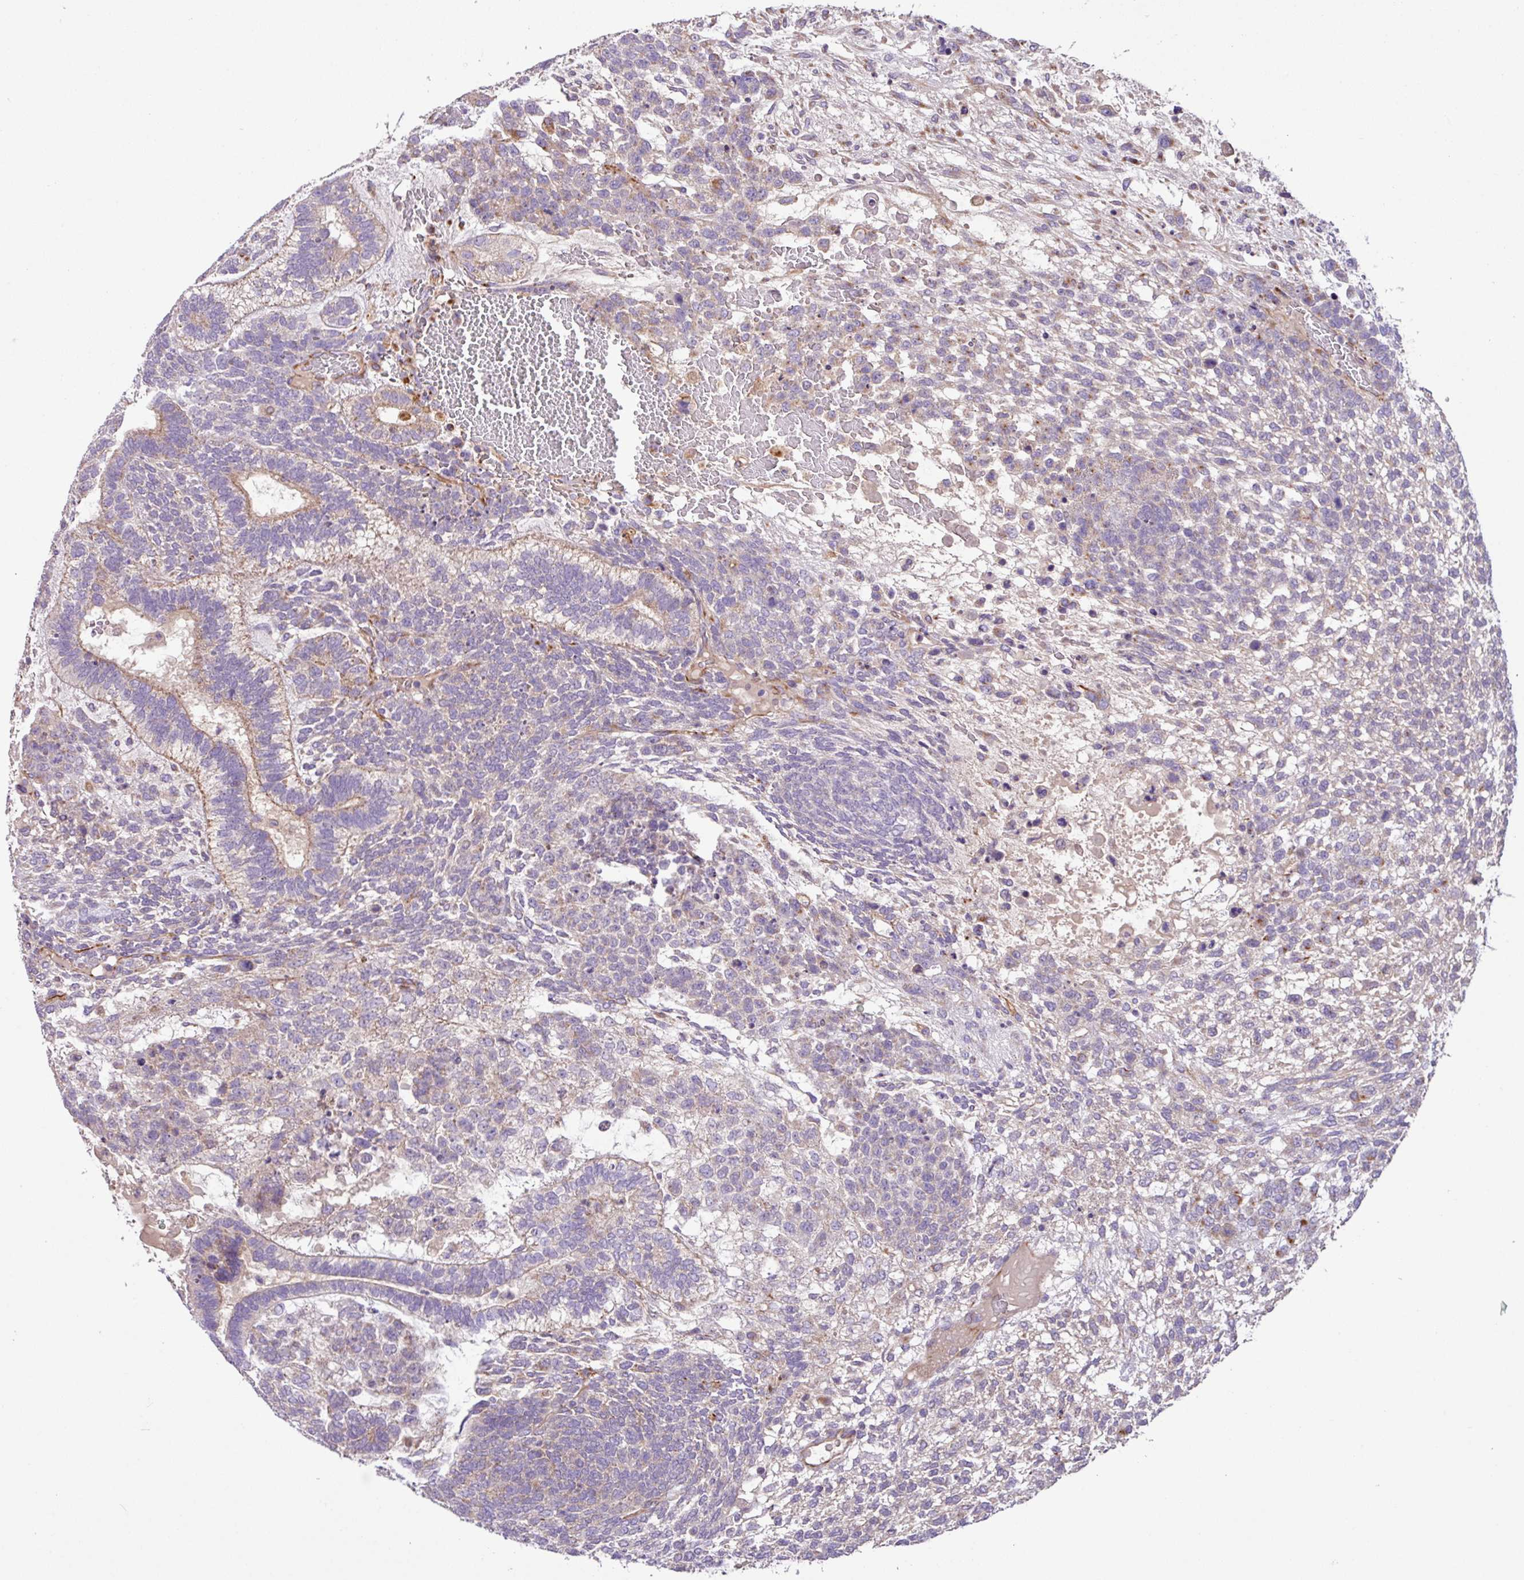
{"staining": {"intensity": "weak", "quantity": "<25%", "location": "cytoplasmic/membranous"}, "tissue": "testis cancer", "cell_type": "Tumor cells", "image_type": "cancer", "snomed": [{"axis": "morphology", "description": "Carcinoma, Embryonal, NOS"}, {"axis": "topography", "description": "Testis"}], "caption": "An IHC micrograph of testis embryonal carcinoma is shown. There is no staining in tumor cells of testis embryonal carcinoma.", "gene": "MRM2", "patient": {"sex": "male", "age": 23}}